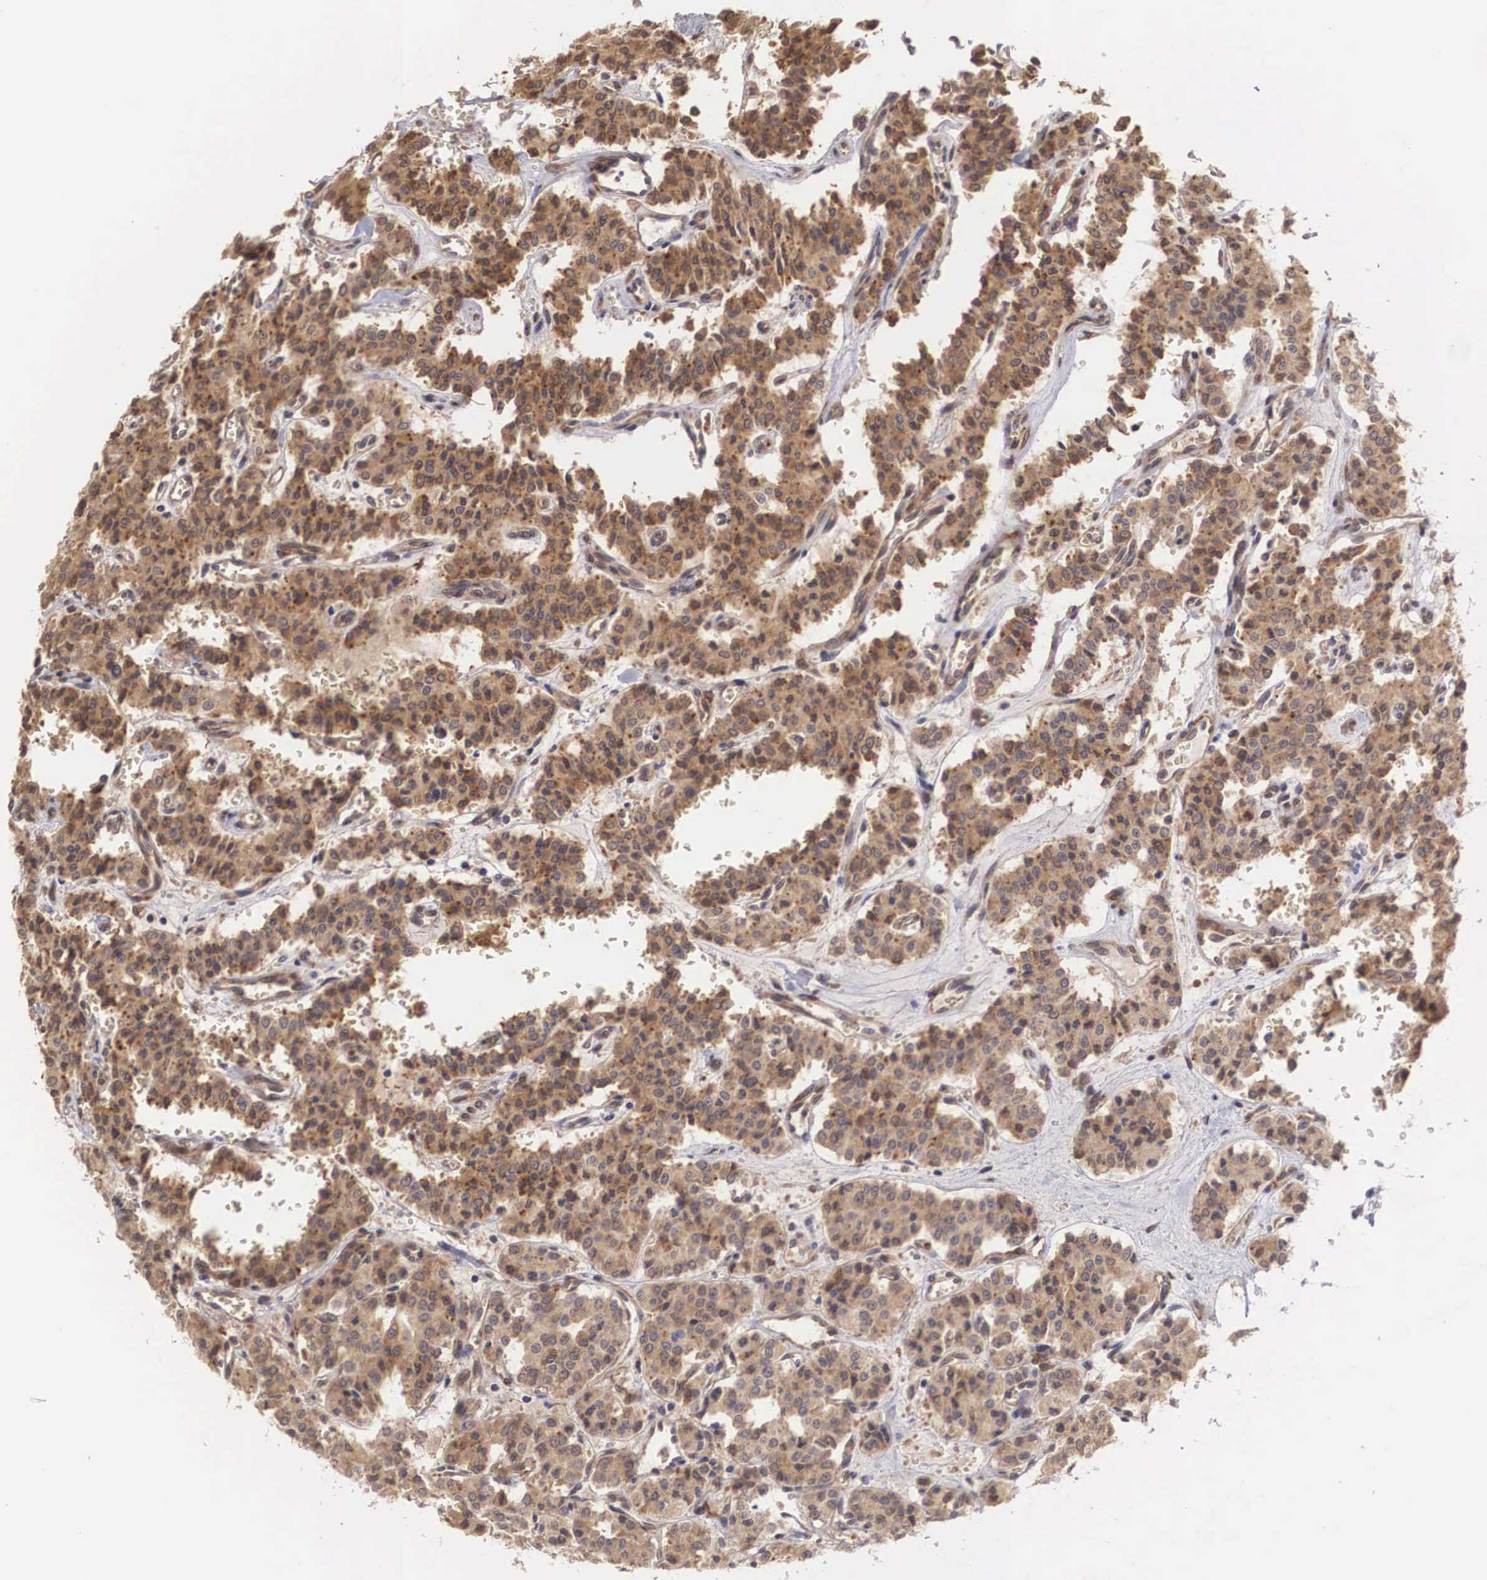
{"staining": {"intensity": "strong", "quantity": ">75%", "location": "cytoplasmic/membranous"}, "tissue": "carcinoid", "cell_type": "Tumor cells", "image_type": "cancer", "snomed": [{"axis": "morphology", "description": "Carcinoid, malignant, NOS"}, {"axis": "topography", "description": "Bronchus"}], "caption": "Protein positivity by IHC shows strong cytoplasmic/membranous positivity in approximately >75% of tumor cells in carcinoid.", "gene": "DNAJB7", "patient": {"sex": "male", "age": 55}}